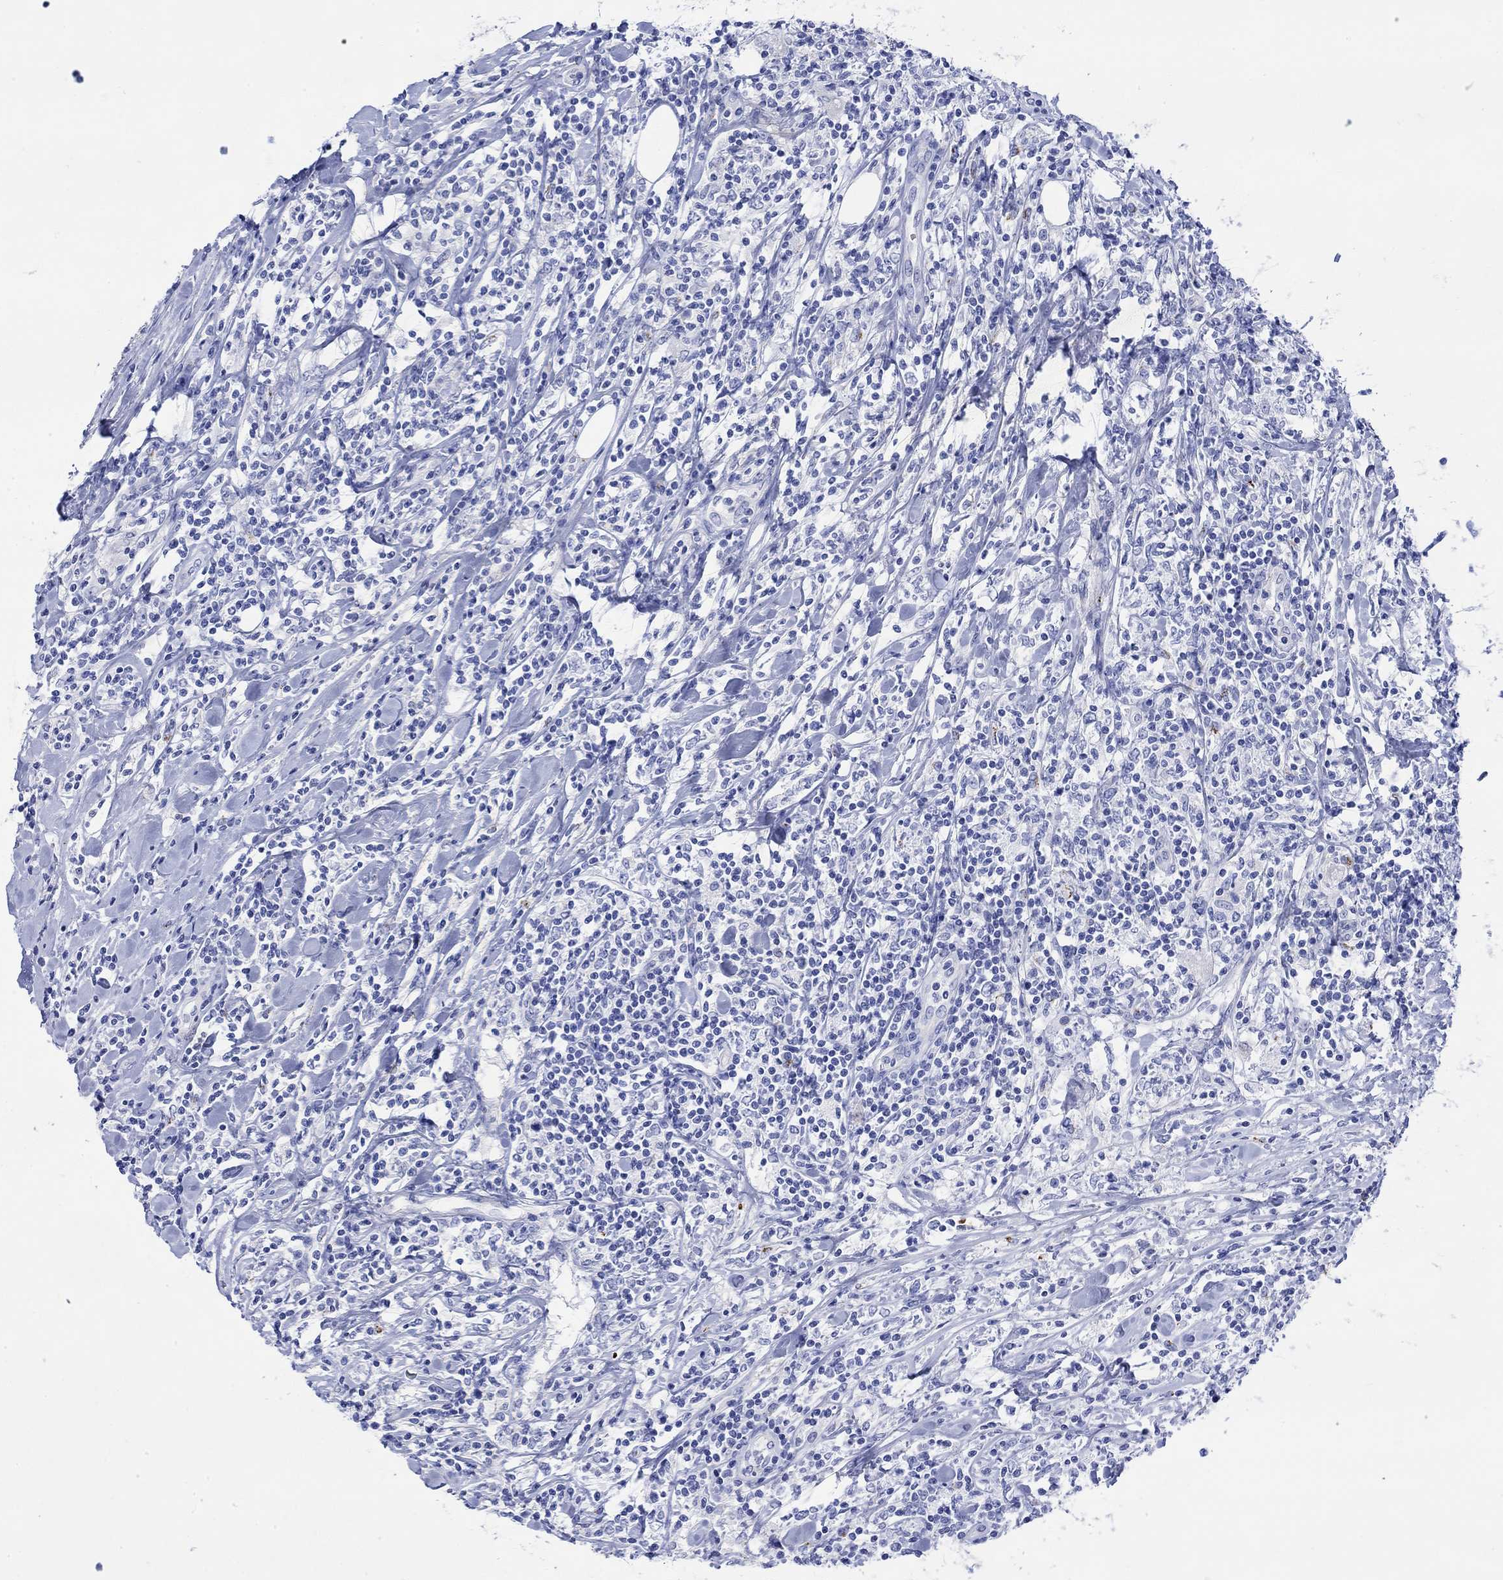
{"staining": {"intensity": "negative", "quantity": "none", "location": "none"}, "tissue": "lymphoma", "cell_type": "Tumor cells", "image_type": "cancer", "snomed": [{"axis": "morphology", "description": "Malignant lymphoma, non-Hodgkin's type, High grade"}, {"axis": "topography", "description": "Lymph node"}], "caption": "An IHC histopathology image of lymphoma is shown. There is no staining in tumor cells of lymphoma. Brightfield microscopy of immunohistochemistry stained with DAB (brown) and hematoxylin (blue), captured at high magnification.", "gene": "ANKMY1", "patient": {"sex": "female", "age": 84}}